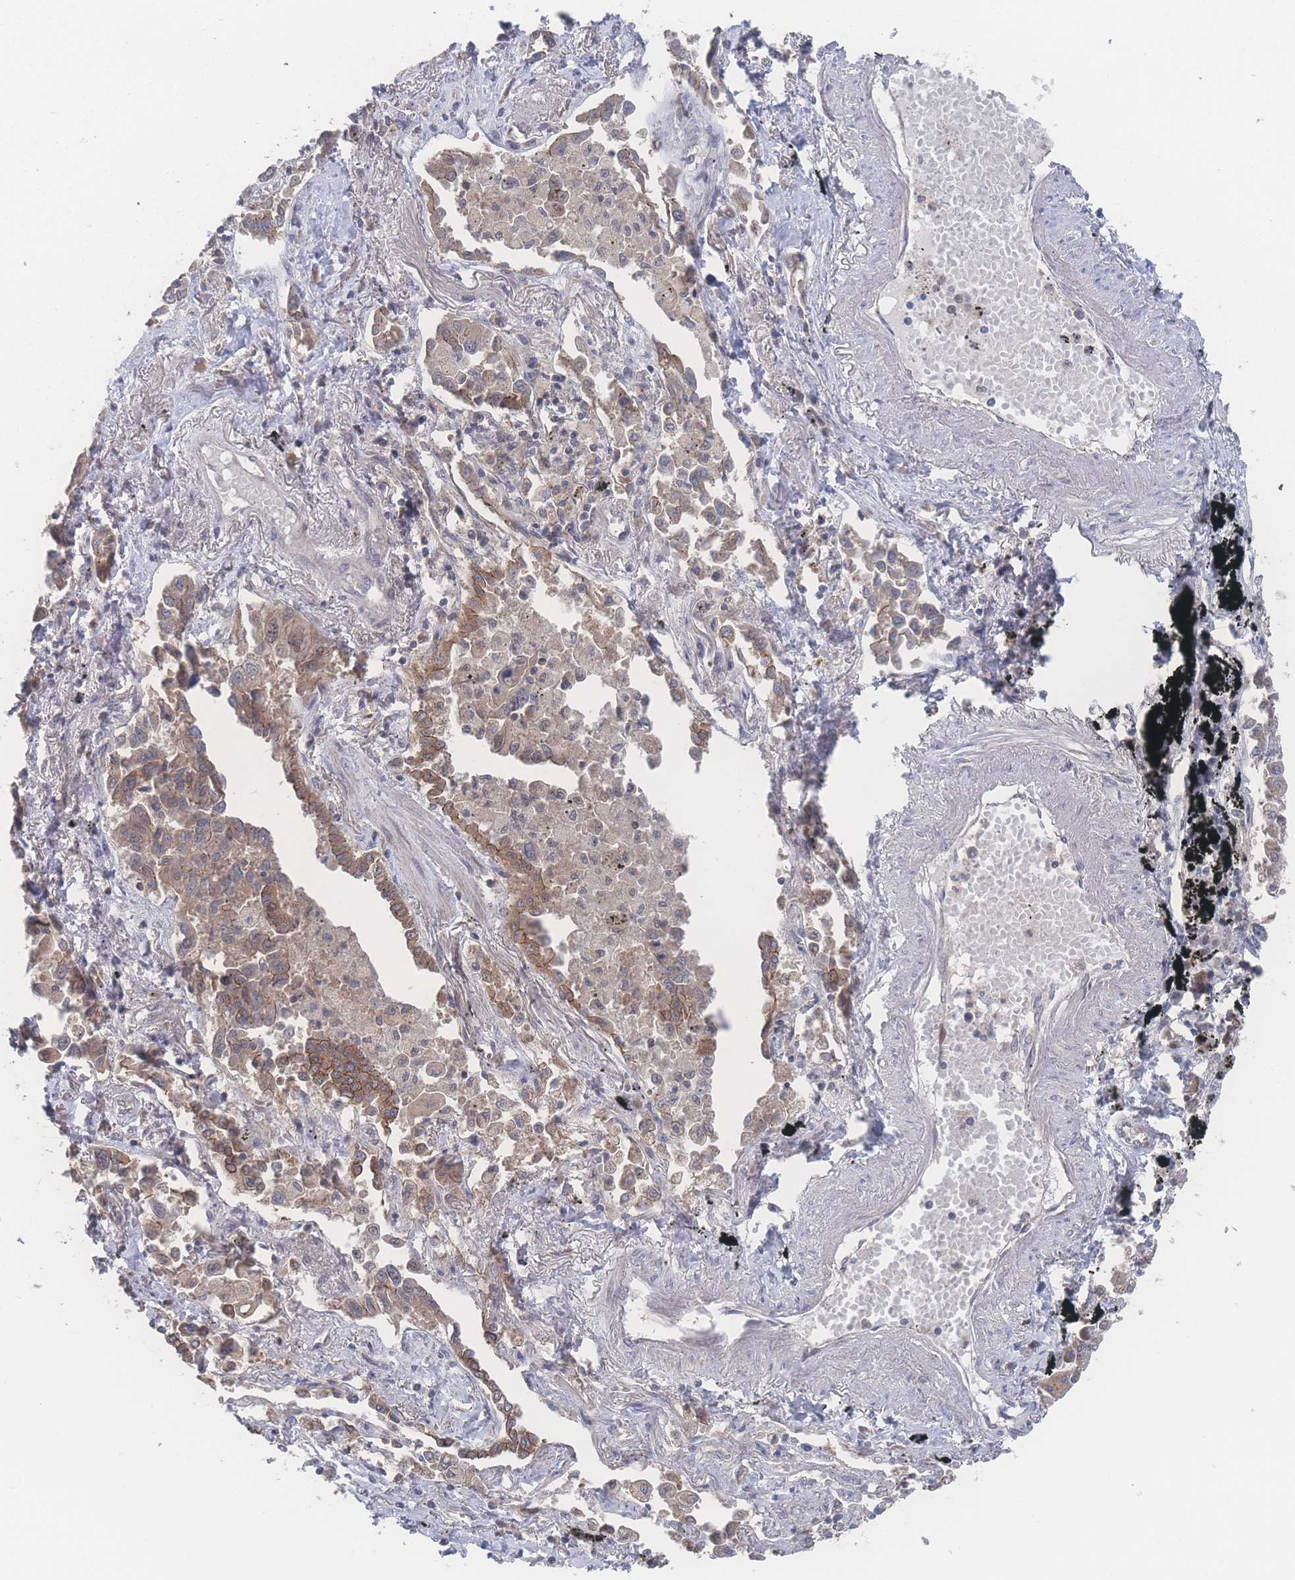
{"staining": {"intensity": "moderate", "quantity": "25%-75%", "location": "cytoplasmic/membranous"}, "tissue": "lung cancer", "cell_type": "Tumor cells", "image_type": "cancer", "snomed": [{"axis": "morphology", "description": "Adenocarcinoma, NOS"}, {"axis": "topography", "description": "Lung"}], "caption": "Immunohistochemistry (IHC) micrograph of neoplastic tissue: human adenocarcinoma (lung) stained using IHC shows medium levels of moderate protein expression localized specifically in the cytoplasmic/membranous of tumor cells, appearing as a cytoplasmic/membranous brown color.", "gene": "NBEAL1", "patient": {"sex": "male", "age": 67}}